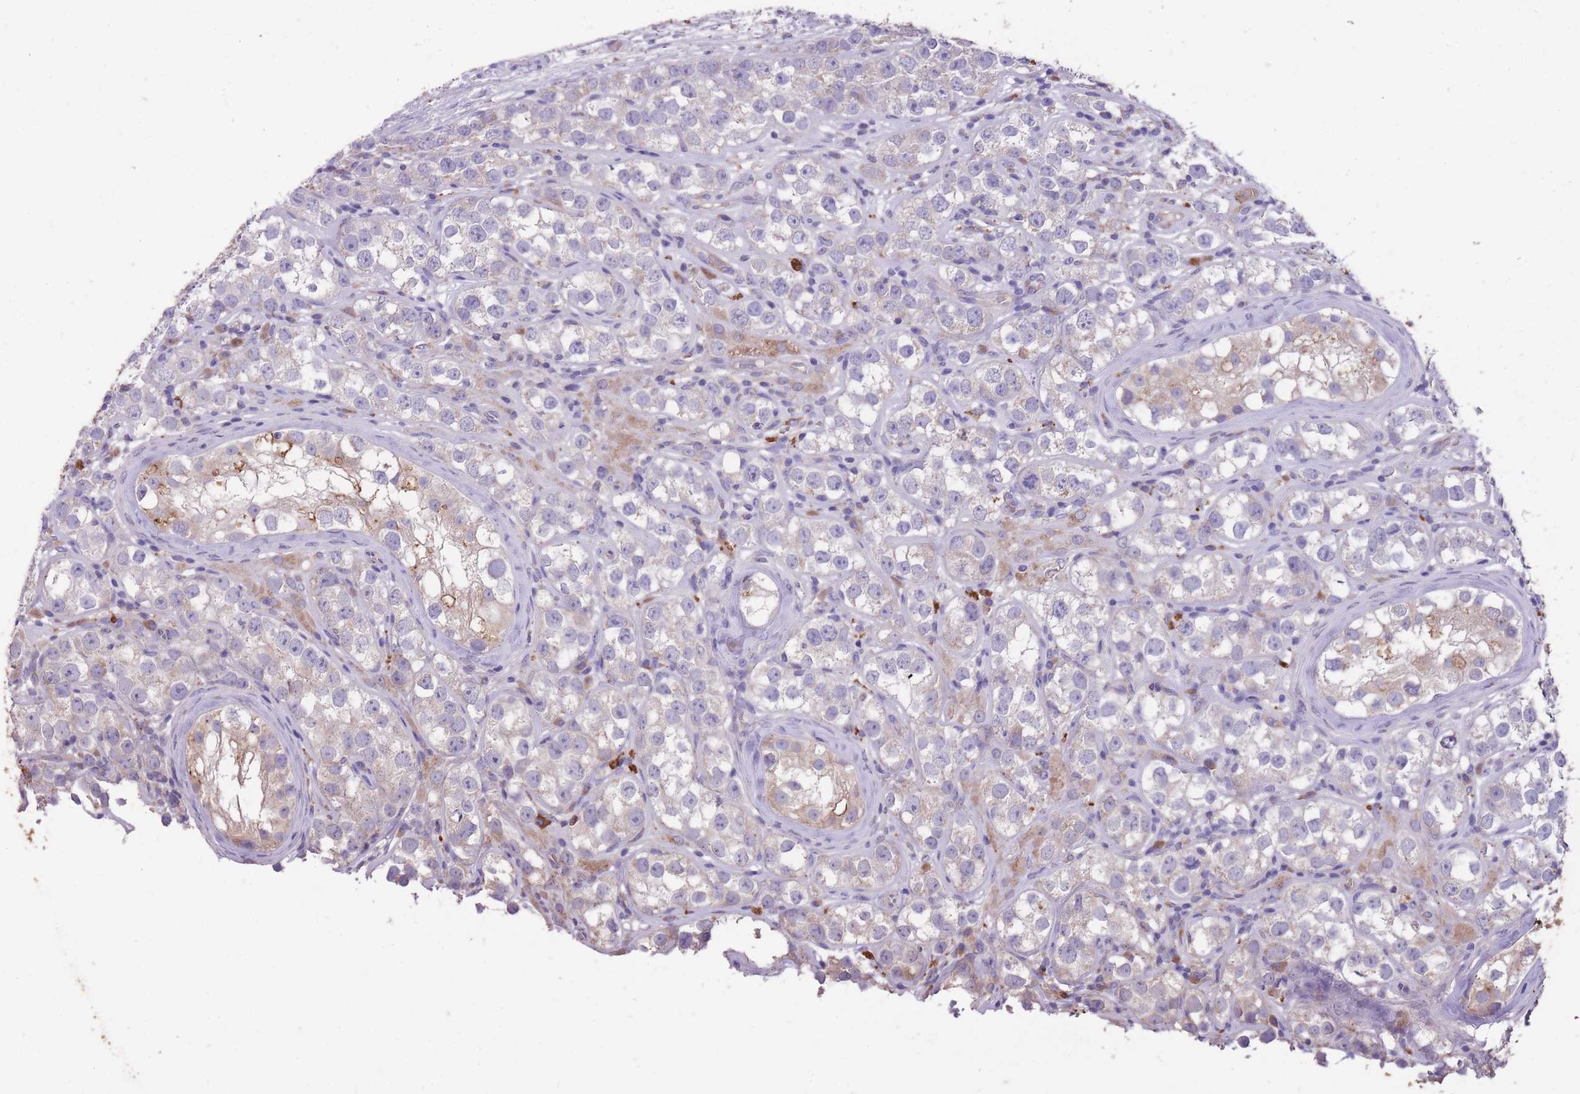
{"staining": {"intensity": "negative", "quantity": "none", "location": "none"}, "tissue": "testis cancer", "cell_type": "Tumor cells", "image_type": "cancer", "snomed": [{"axis": "morphology", "description": "Seminoma, NOS"}, {"axis": "topography", "description": "Testis"}], "caption": "There is no significant positivity in tumor cells of testis seminoma.", "gene": "STIM2", "patient": {"sex": "male", "age": 28}}